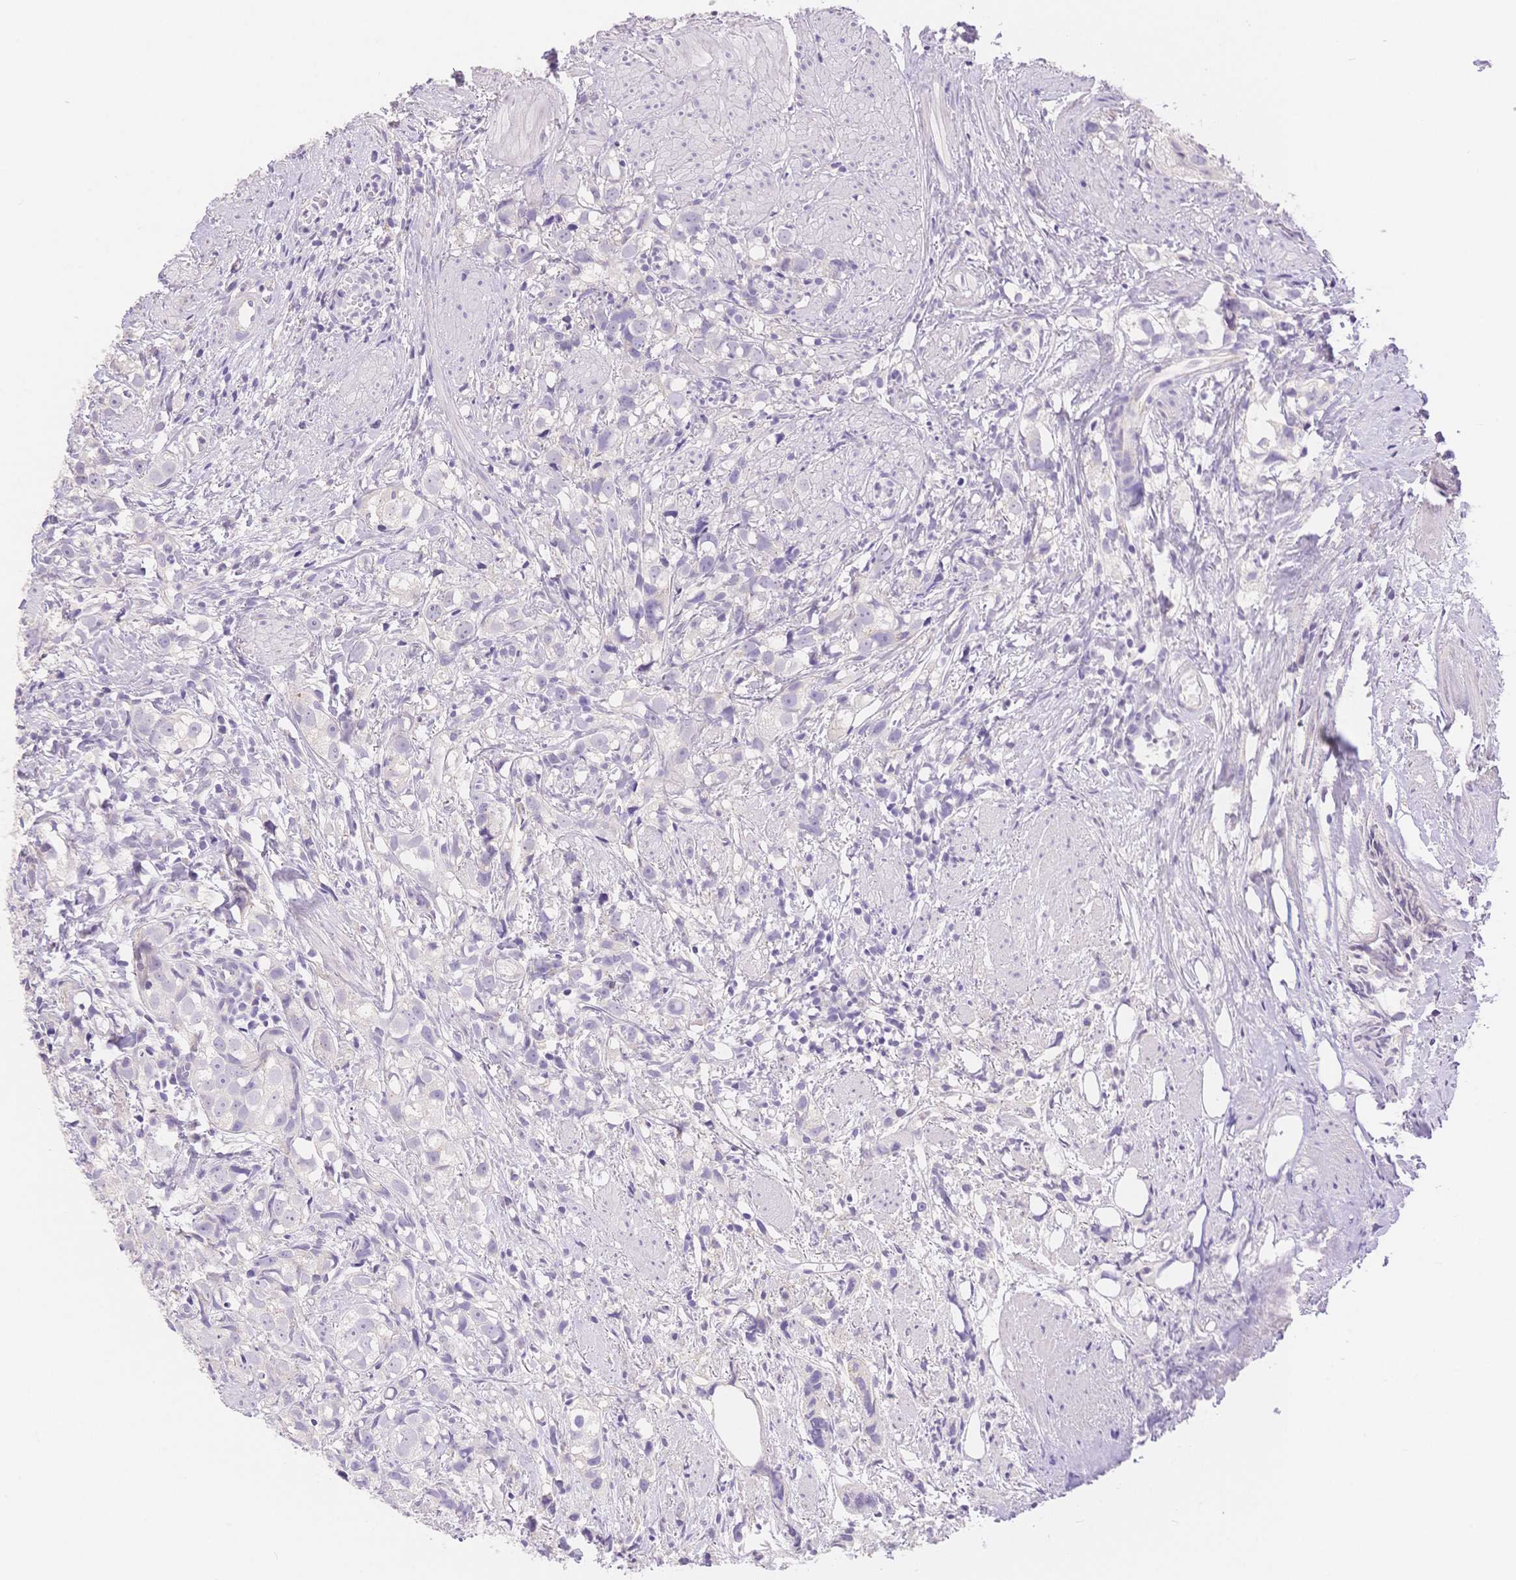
{"staining": {"intensity": "negative", "quantity": "none", "location": "none"}, "tissue": "prostate cancer", "cell_type": "Tumor cells", "image_type": "cancer", "snomed": [{"axis": "morphology", "description": "Adenocarcinoma, High grade"}, {"axis": "topography", "description": "Prostate"}], "caption": "Immunohistochemistry (IHC) image of neoplastic tissue: high-grade adenocarcinoma (prostate) stained with DAB shows no significant protein positivity in tumor cells.", "gene": "MYOM1", "patient": {"sex": "male", "age": 68}}